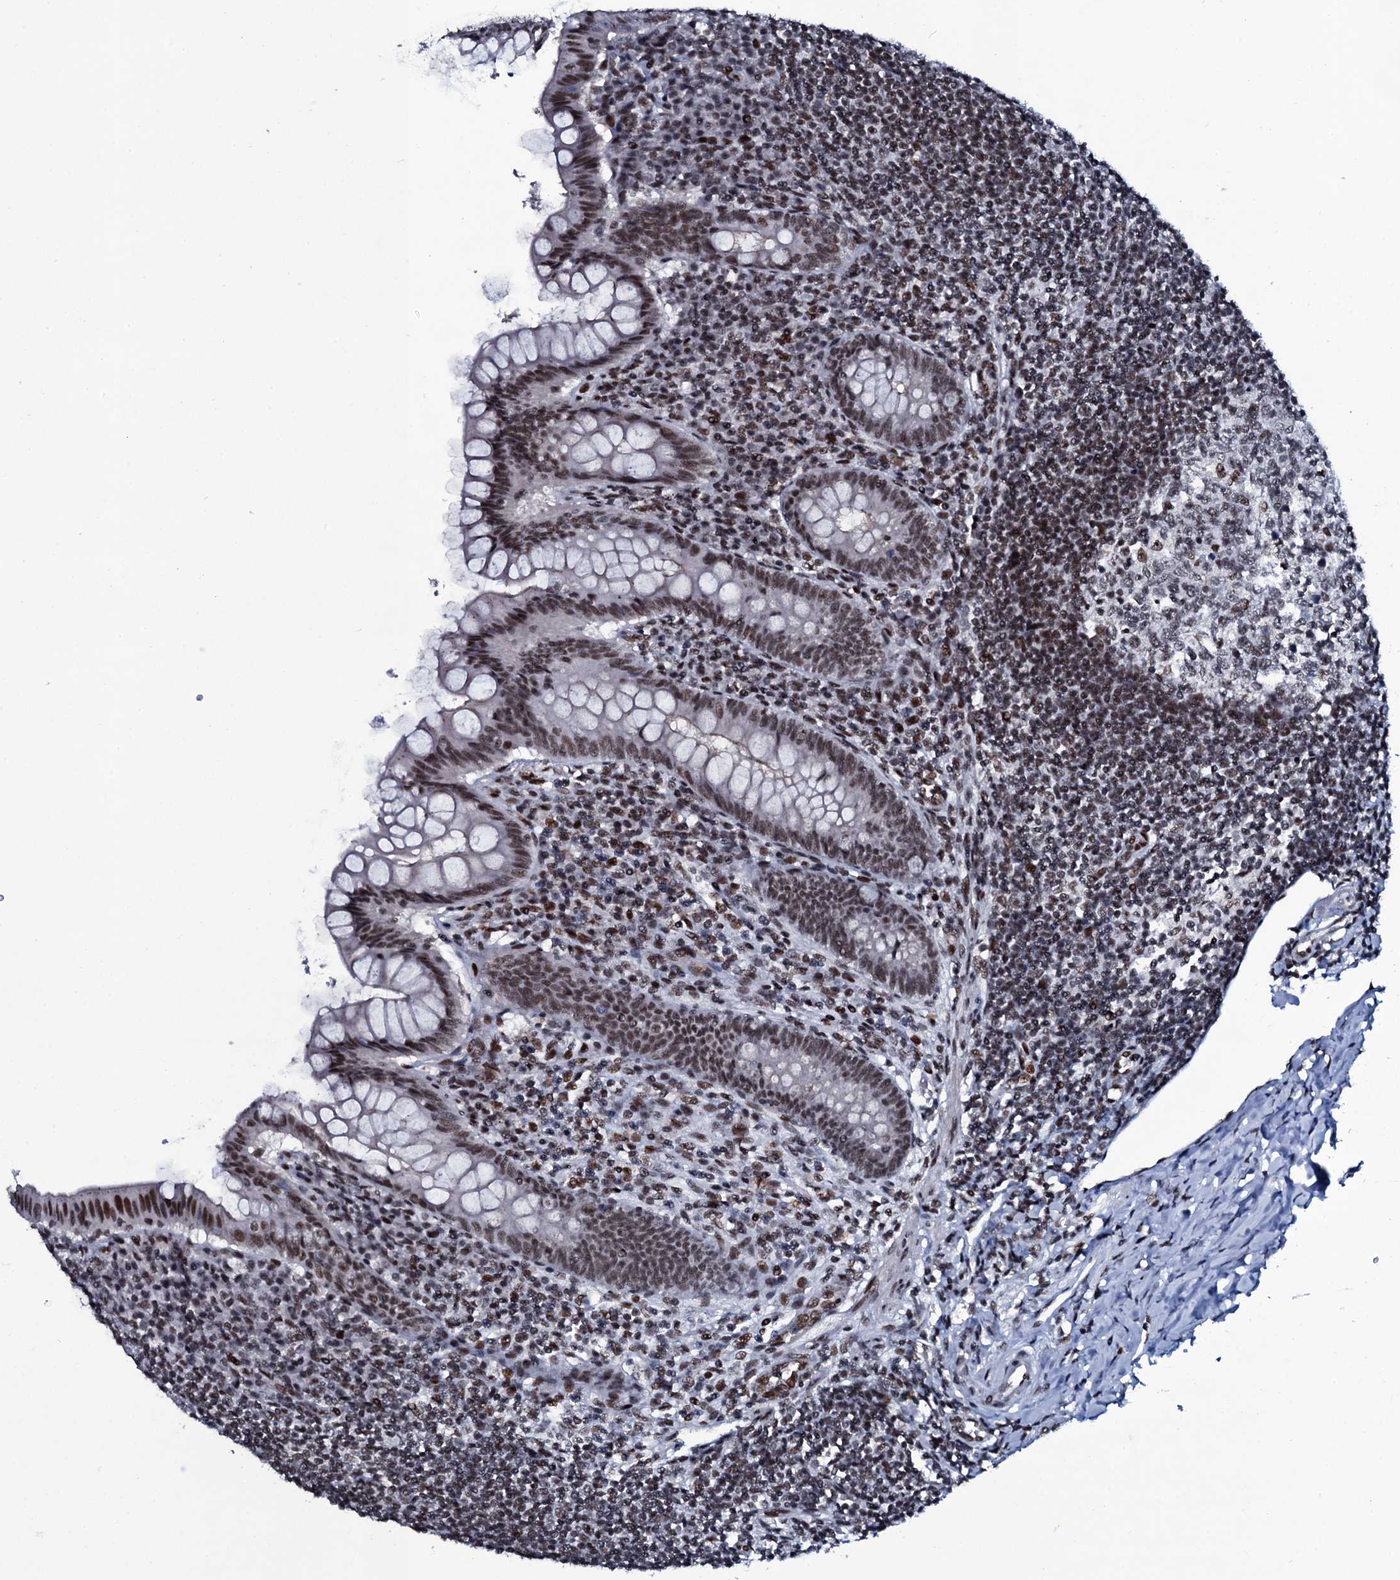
{"staining": {"intensity": "moderate", "quantity": ">75%", "location": "nuclear"}, "tissue": "appendix", "cell_type": "Glandular cells", "image_type": "normal", "snomed": [{"axis": "morphology", "description": "Normal tissue, NOS"}, {"axis": "topography", "description": "Appendix"}], "caption": "Immunohistochemical staining of unremarkable appendix demonstrates medium levels of moderate nuclear staining in about >75% of glandular cells.", "gene": "ZMIZ2", "patient": {"sex": "female", "age": 33}}